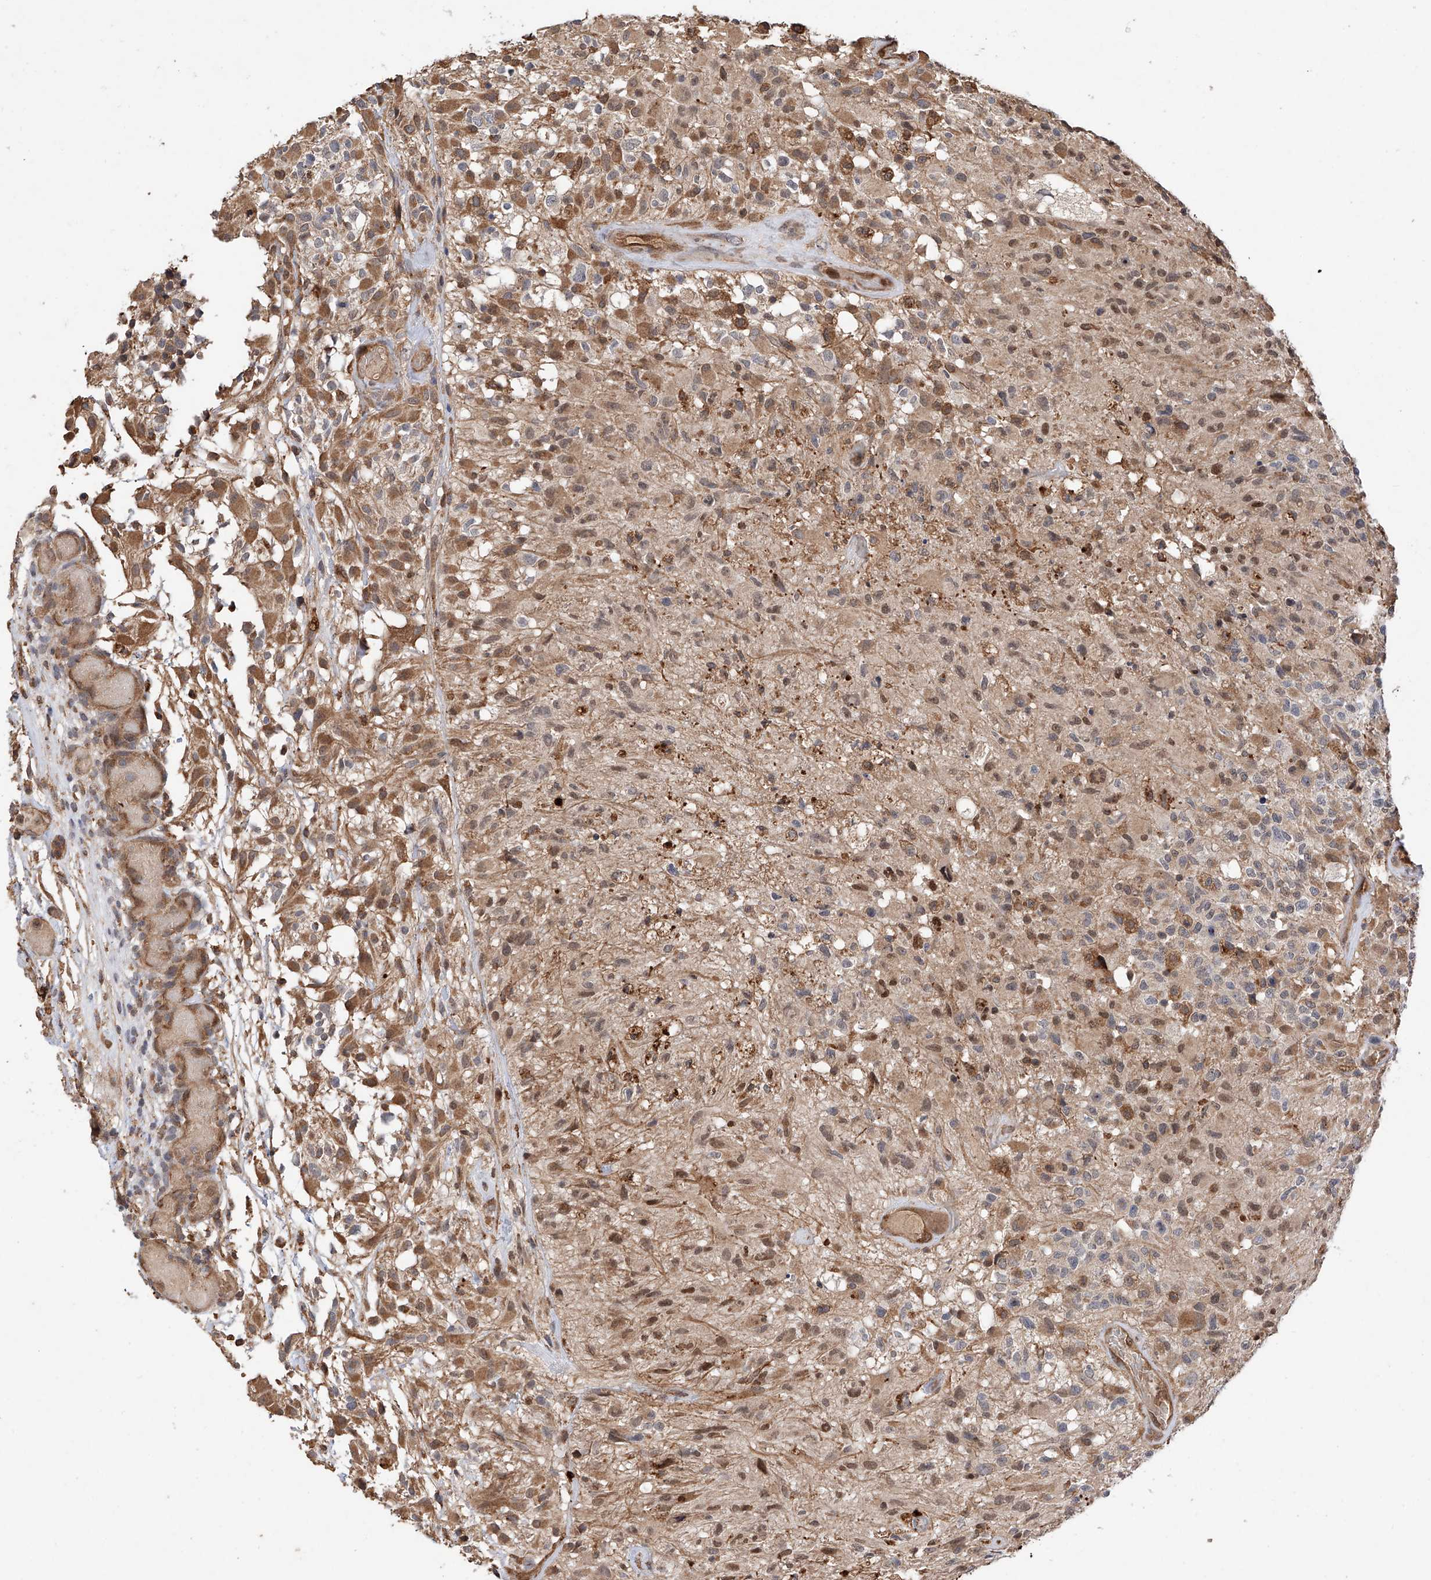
{"staining": {"intensity": "moderate", "quantity": "<25%", "location": "cytoplasmic/membranous,nuclear"}, "tissue": "glioma", "cell_type": "Tumor cells", "image_type": "cancer", "snomed": [{"axis": "morphology", "description": "Glioma, malignant, High grade"}, {"axis": "morphology", "description": "Glioblastoma, NOS"}, {"axis": "topography", "description": "Brain"}], "caption": "The immunohistochemical stain shows moderate cytoplasmic/membranous and nuclear expression in tumor cells of glioma tissue. (DAB IHC with brightfield microscopy, high magnification).", "gene": "RILPL2", "patient": {"sex": "male", "age": 60}}